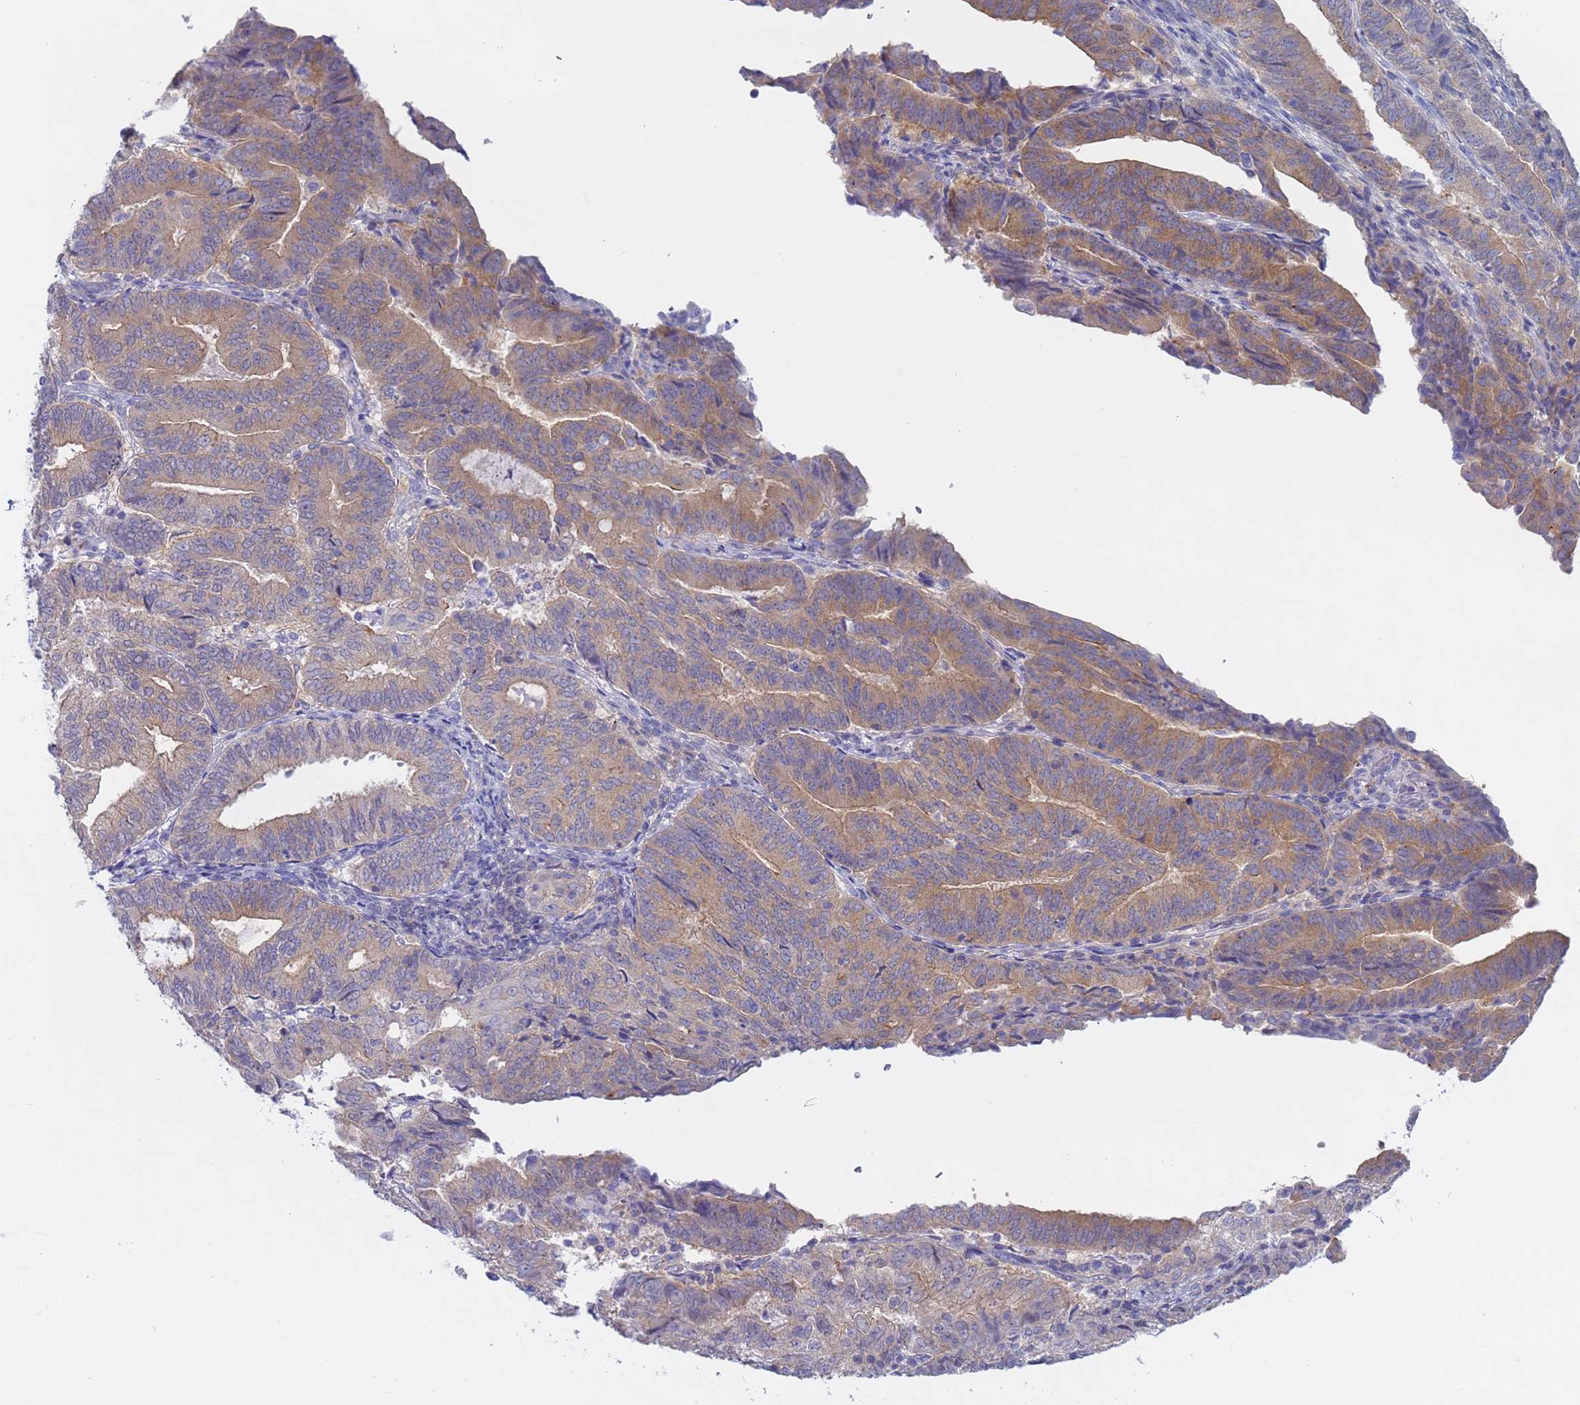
{"staining": {"intensity": "moderate", "quantity": ">75%", "location": "cytoplasmic/membranous"}, "tissue": "endometrial cancer", "cell_type": "Tumor cells", "image_type": "cancer", "snomed": [{"axis": "morphology", "description": "Adenocarcinoma, NOS"}, {"axis": "topography", "description": "Endometrium"}], "caption": "High-magnification brightfield microscopy of adenocarcinoma (endometrial) stained with DAB (3,3'-diaminobenzidine) (brown) and counterstained with hematoxylin (blue). tumor cells exhibit moderate cytoplasmic/membranous expression is appreciated in approximately>75% of cells.", "gene": "CAPN7", "patient": {"sex": "female", "age": 70}}